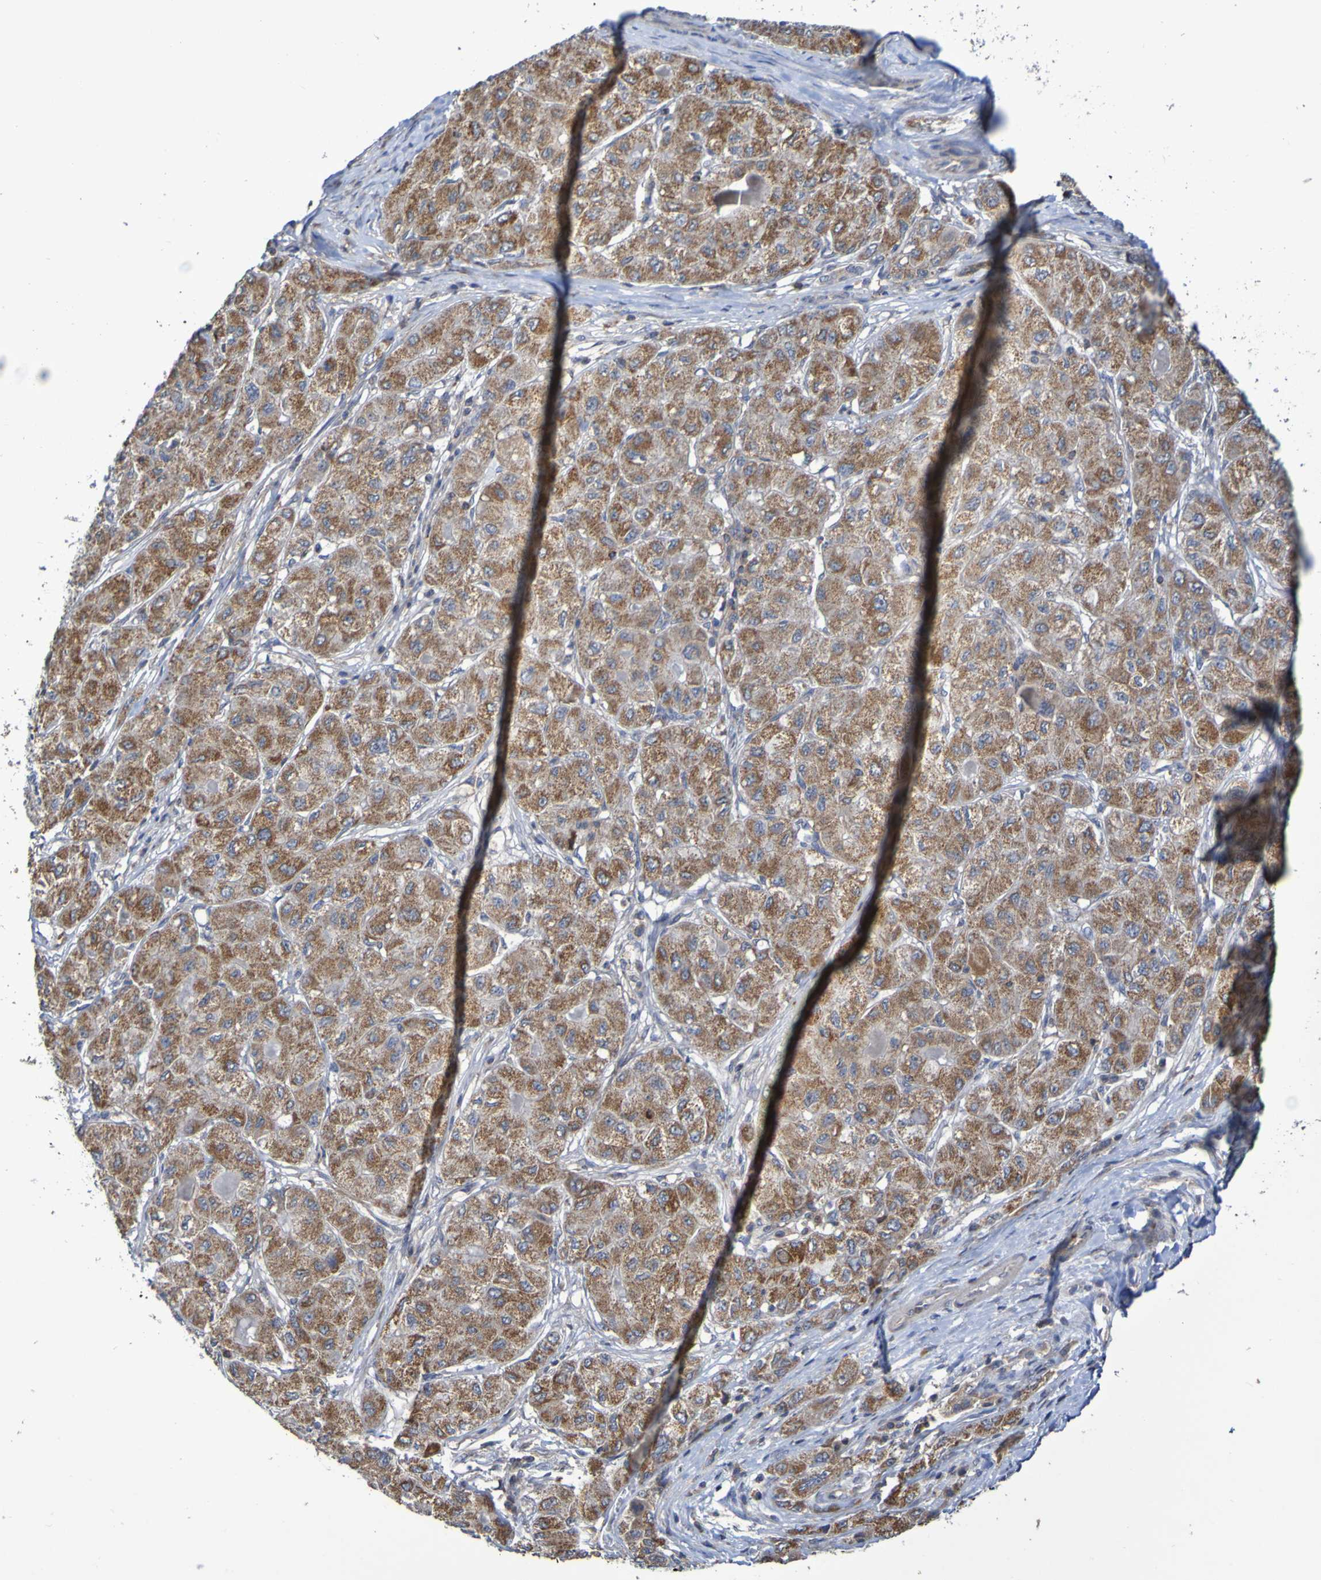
{"staining": {"intensity": "moderate", "quantity": ">75%", "location": "cytoplasmic/membranous"}, "tissue": "liver cancer", "cell_type": "Tumor cells", "image_type": "cancer", "snomed": [{"axis": "morphology", "description": "Carcinoma, Hepatocellular, NOS"}, {"axis": "topography", "description": "Liver"}], "caption": "The photomicrograph exhibits immunohistochemical staining of liver hepatocellular carcinoma. There is moderate cytoplasmic/membranous staining is present in approximately >75% of tumor cells.", "gene": "C3orf18", "patient": {"sex": "male", "age": 80}}